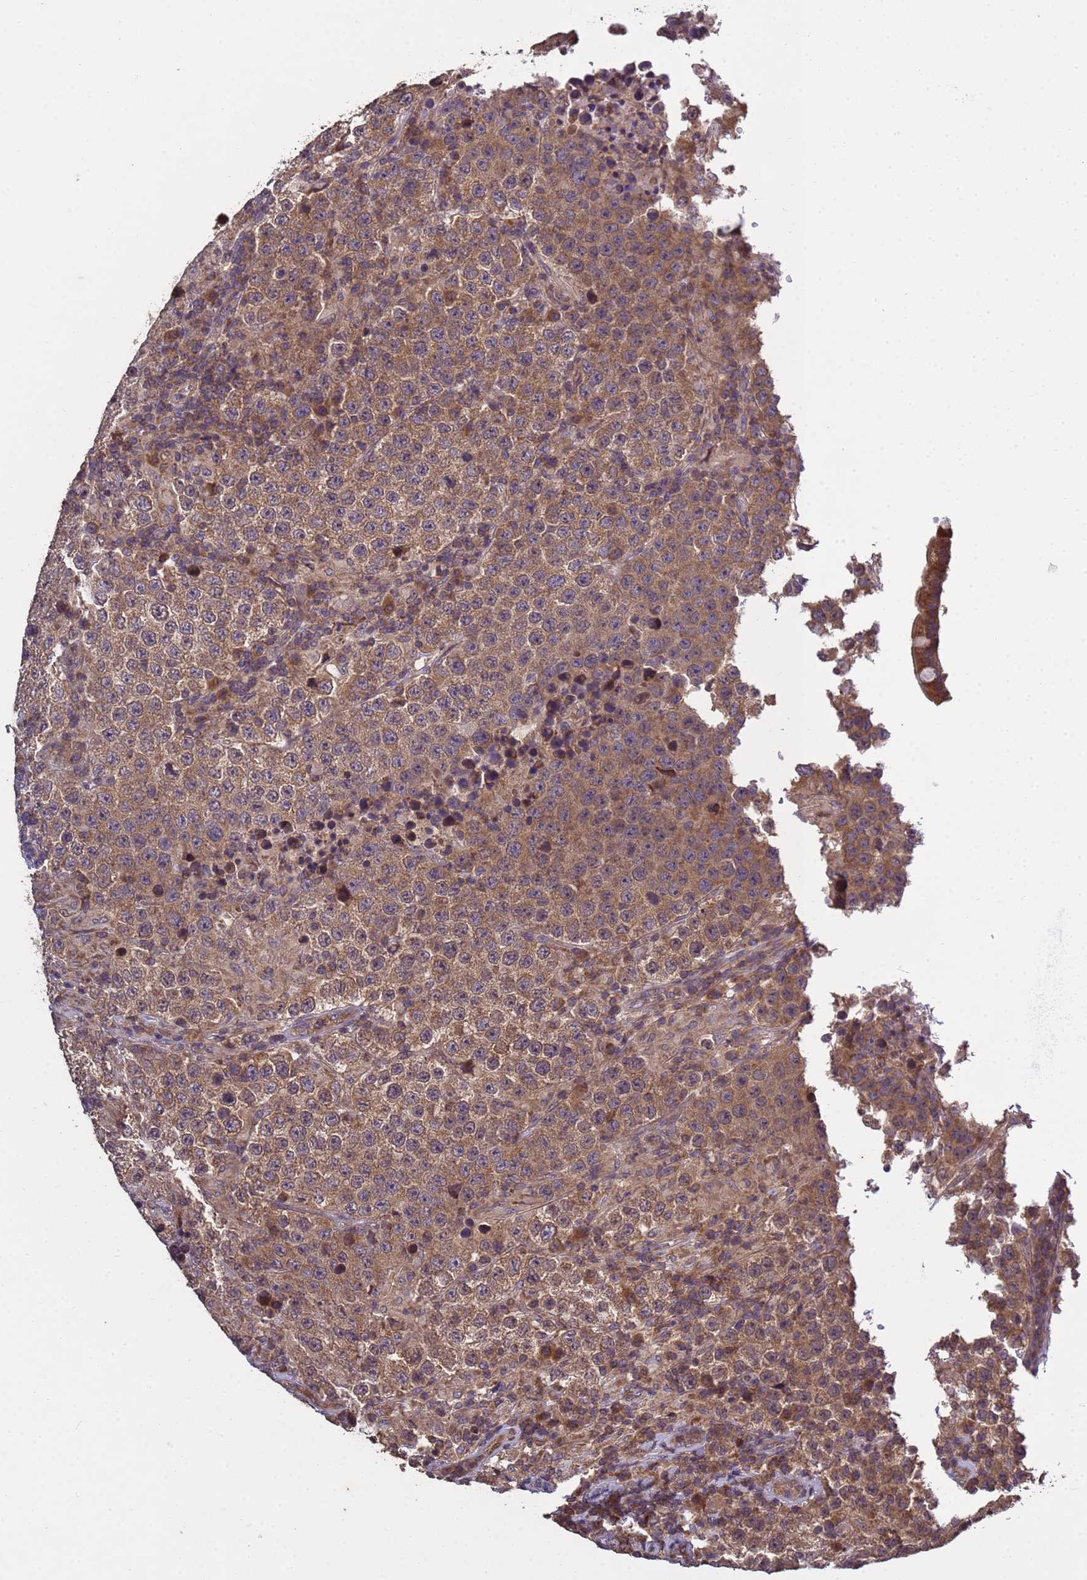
{"staining": {"intensity": "moderate", "quantity": ">75%", "location": "cytoplasmic/membranous"}, "tissue": "testis cancer", "cell_type": "Tumor cells", "image_type": "cancer", "snomed": [{"axis": "morphology", "description": "Normal tissue, NOS"}, {"axis": "morphology", "description": "Urothelial carcinoma, High grade"}, {"axis": "morphology", "description": "Seminoma, NOS"}, {"axis": "morphology", "description": "Carcinoma, Embryonal, NOS"}, {"axis": "topography", "description": "Urinary bladder"}, {"axis": "topography", "description": "Testis"}], "caption": "Immunohistochemical staining of embryonal carcinoma (testis) displays medium levels of moderate cytoplasmic/membranous expression in about >75% of tumor cells.", "gene": "P2RX7", "patient": {"sex": "male", "age": 41}}